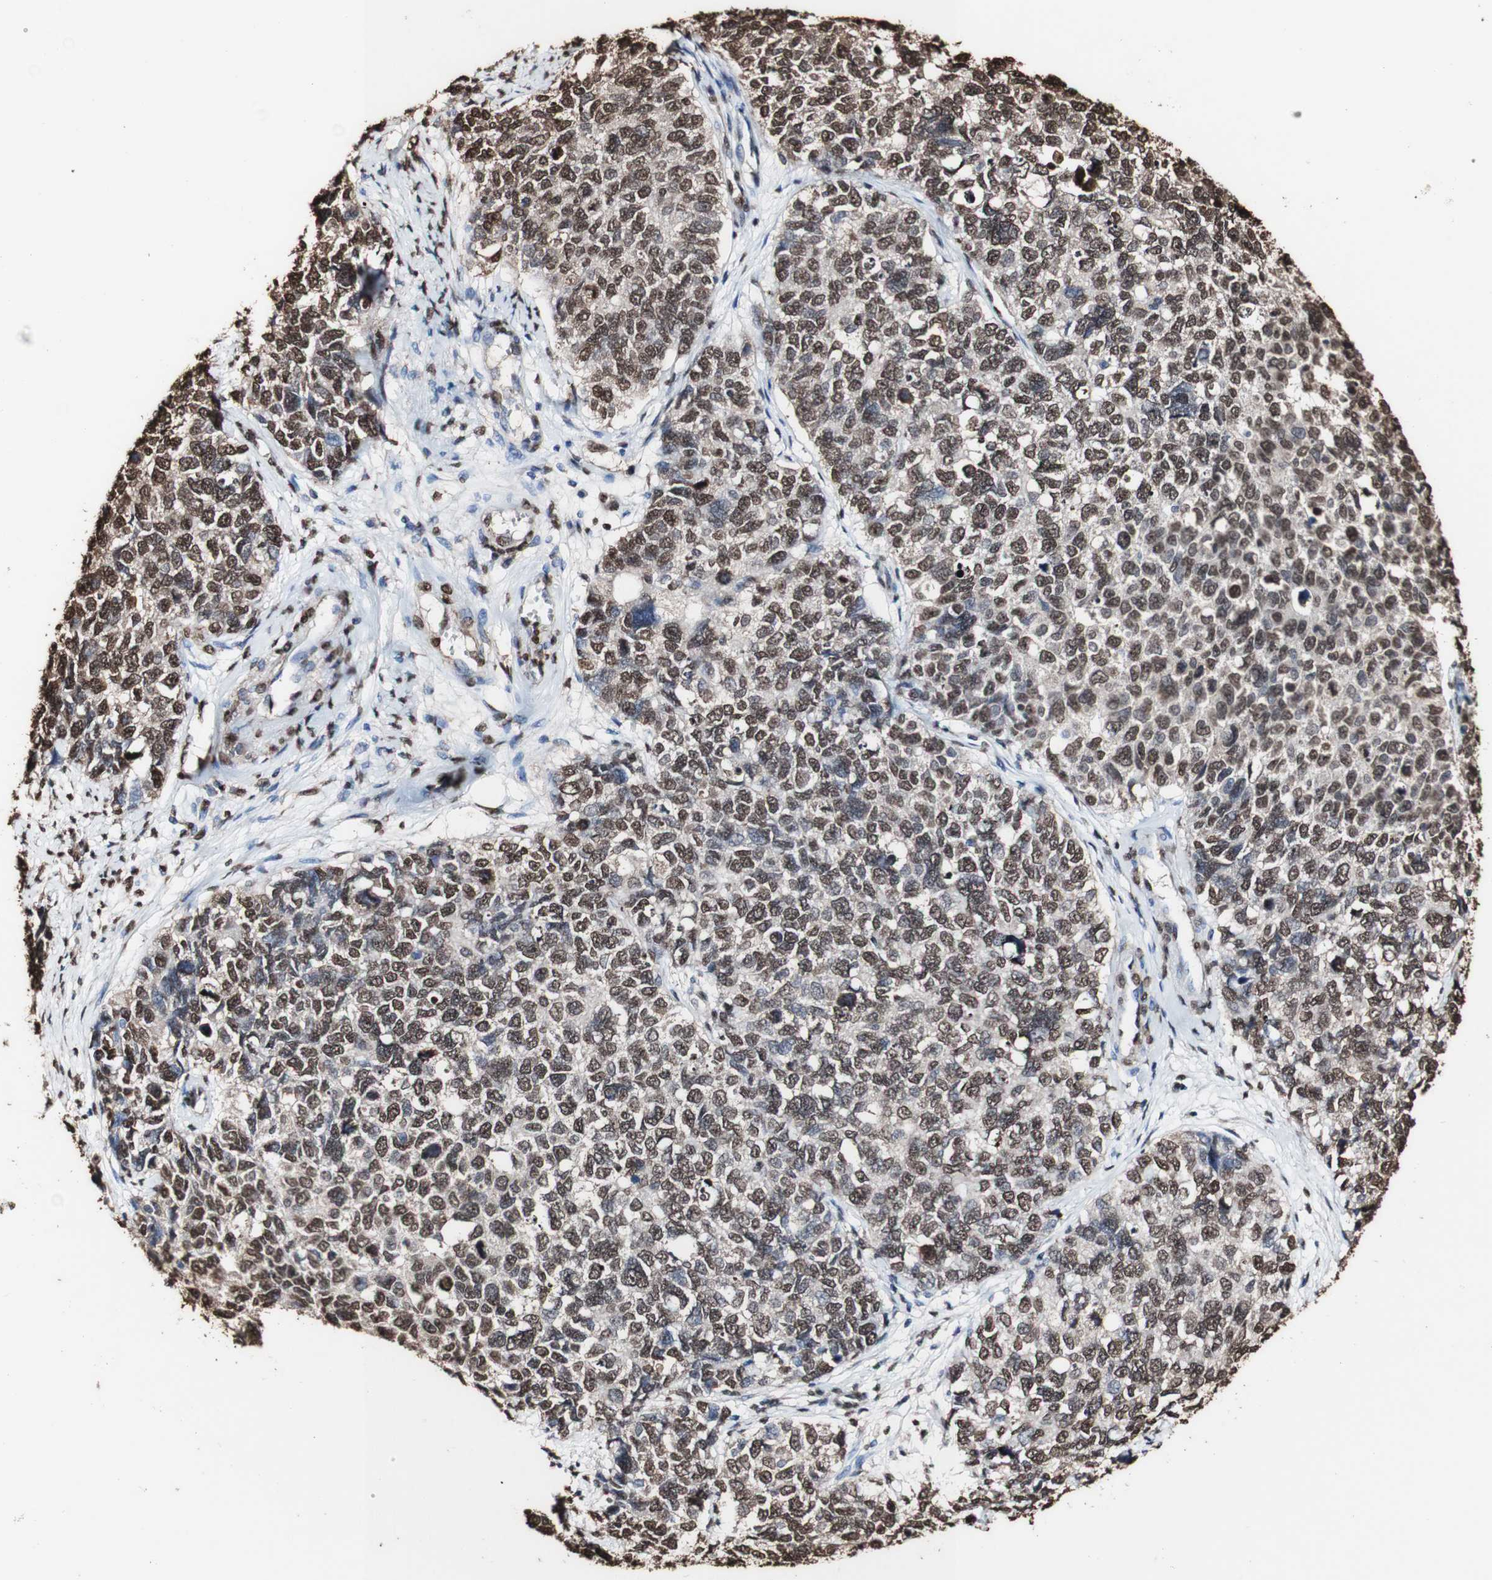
{"staining": {"intensity": "strong", "quantity": ">75%", "location": "cytoplasmic/membranous"}, "tissue": "cervical cancer", "cell_type": "Tumor cells", "image_type": "cancer", "snomed": [{"axis": "morphology", "description": "Squamous cell carcinoma, NOS"}, {"axis": "topography", "description": "Cervix"}], "caption": "A high amount of strong cytoplasmic/membranous positivity is seen in about >75% of tumor cells in cervical cancer (squamous cell carcinoma) tissue.", "gene": "PIDD1", "patient": {"sex": "female", "age": 63}}